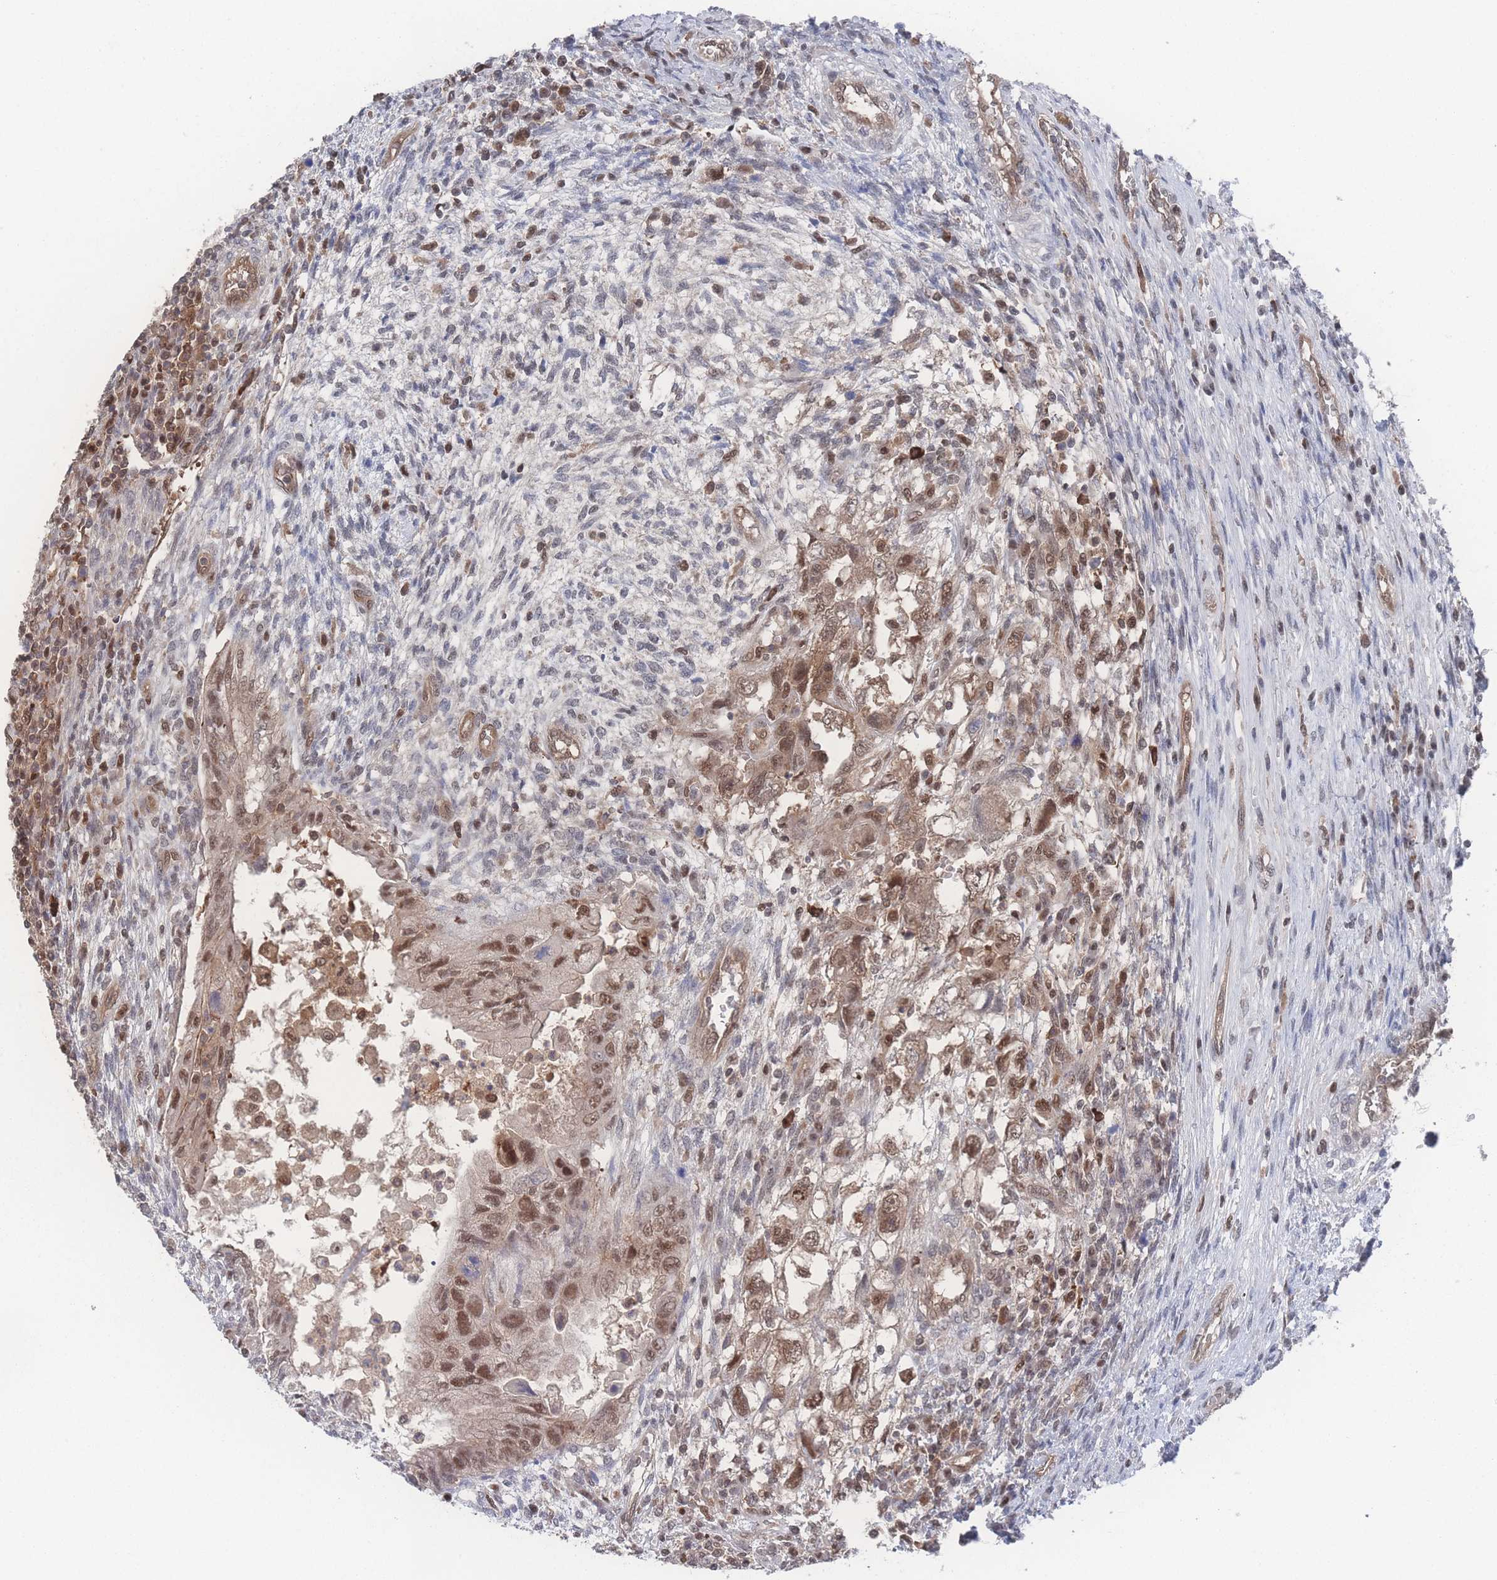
{"staining": {"intensity": "moderate", "quantity": ">75%", "location": "cytoplasmic/membranous,nuclear"}, "tissue": "testis cancer", "cell_type": "Tumor cells", "image_type": "cancer", "snomed": [{"axis": "morphology", "description": "Carcinoma, Embryonal, NOS"}, {"axis": "topography", "description": "Testis"}], "caption": "A brown stain labels moderate cytoplasmic/membranous and nuclear positivity of a protein in embryonal carcinoma (testis) tumor cells.", "gene": "PSMA1", "patient": {"sex": "male", "age": 26}}